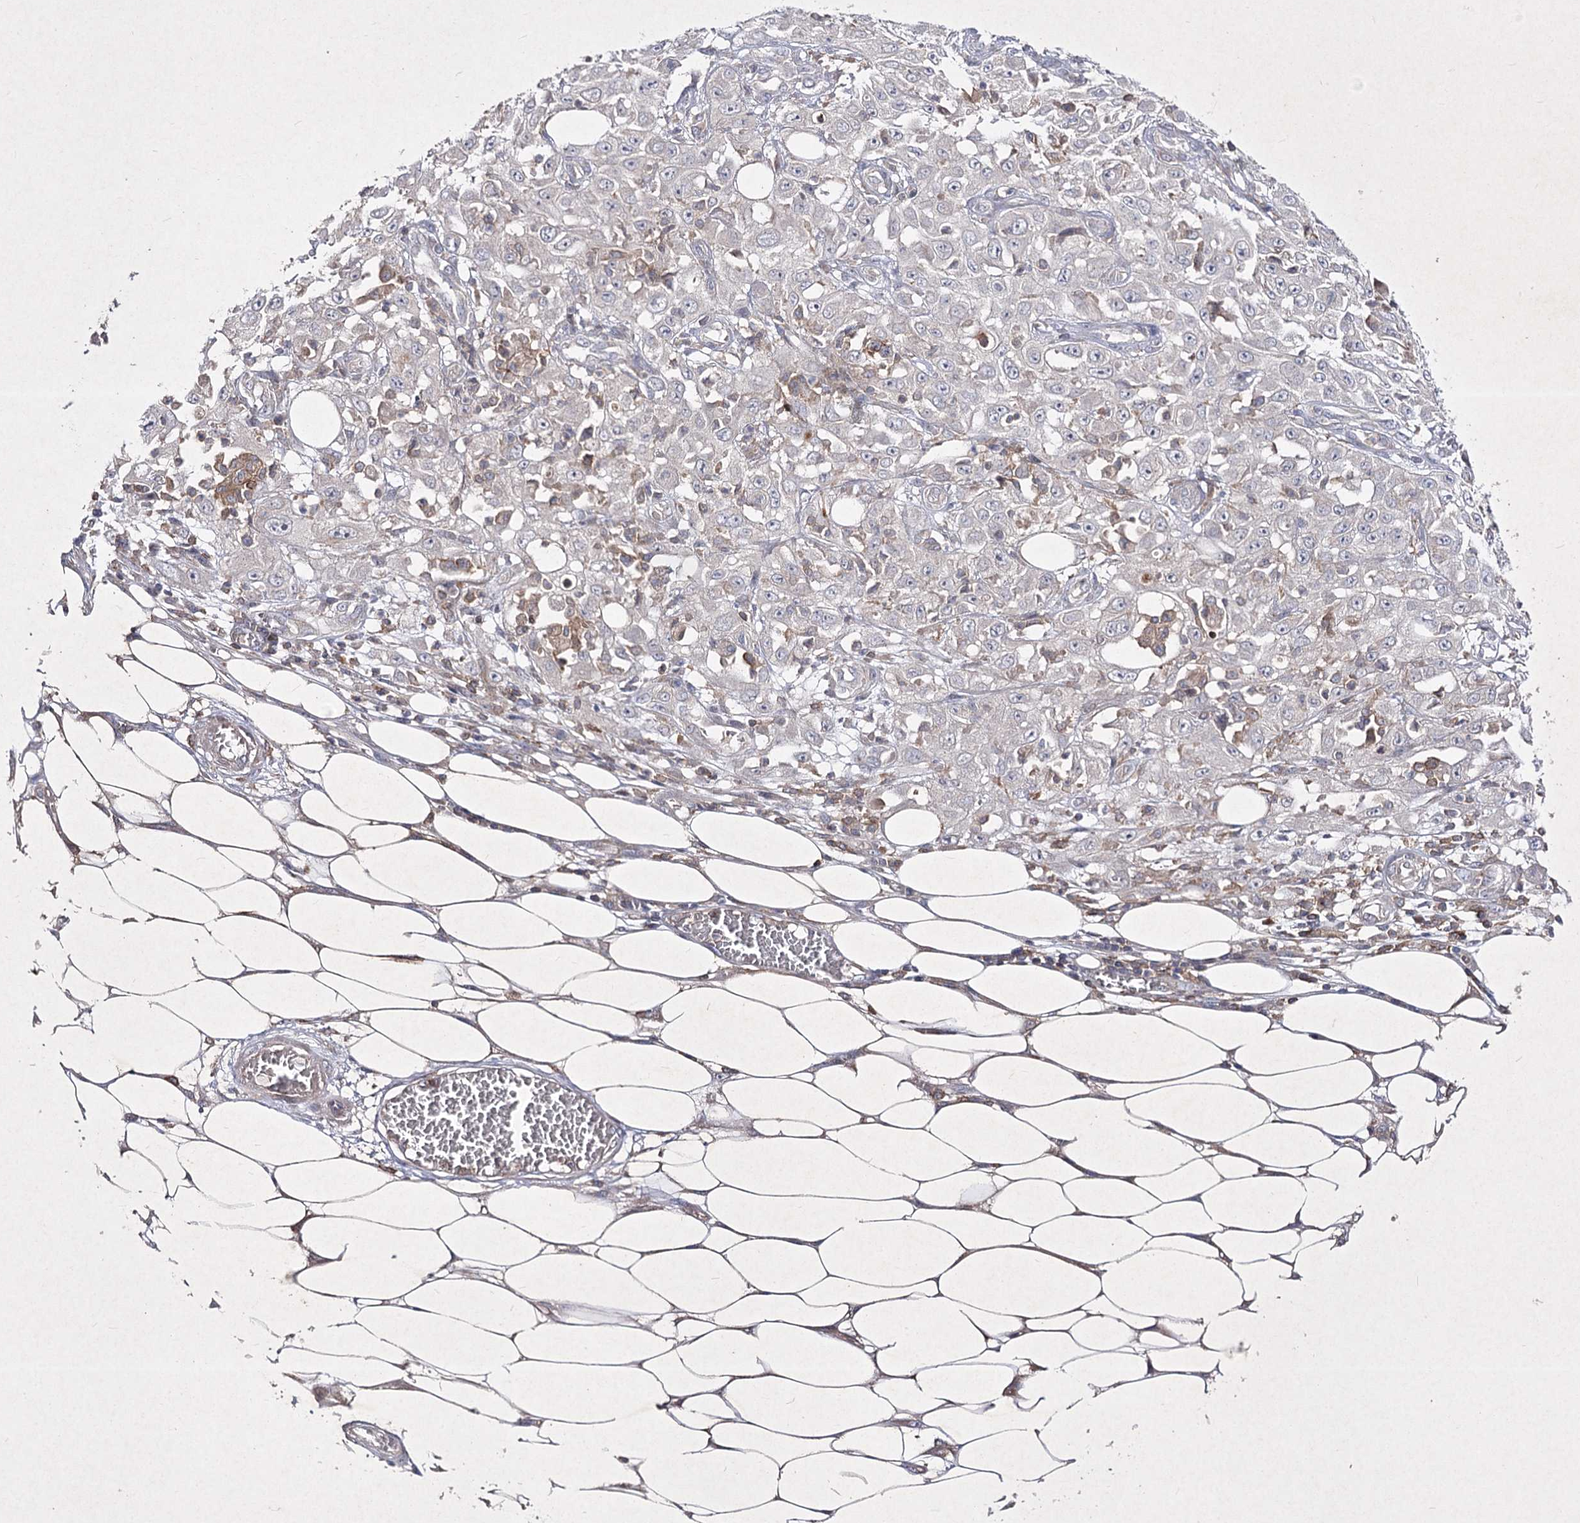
{"staining": {"intensity": "negative", "quantity": "none", "location": "none"}, "tissue": "skin cancer", "cell_type": "Tumor cells", "image_type": "cancer", "snomed": [{"axis": "morphology", "description": "Squamous cell carcinoma, NOS"}, {"axis": "morphology", "description": "Squamous cell carcinoma, metastatic, NOS"}, {"axis": "topography", "description": "Skin"}, {"axis": "topography", "description": "Lymph node"}], "caption": "Human skin cancer (metastatic squamous cell carcinoma) stained for a protein using immunohistochemistry exhibits no staining in tumor cells.", "gene": "CIB2", "patient": {"sex": "male", "age": 75}}